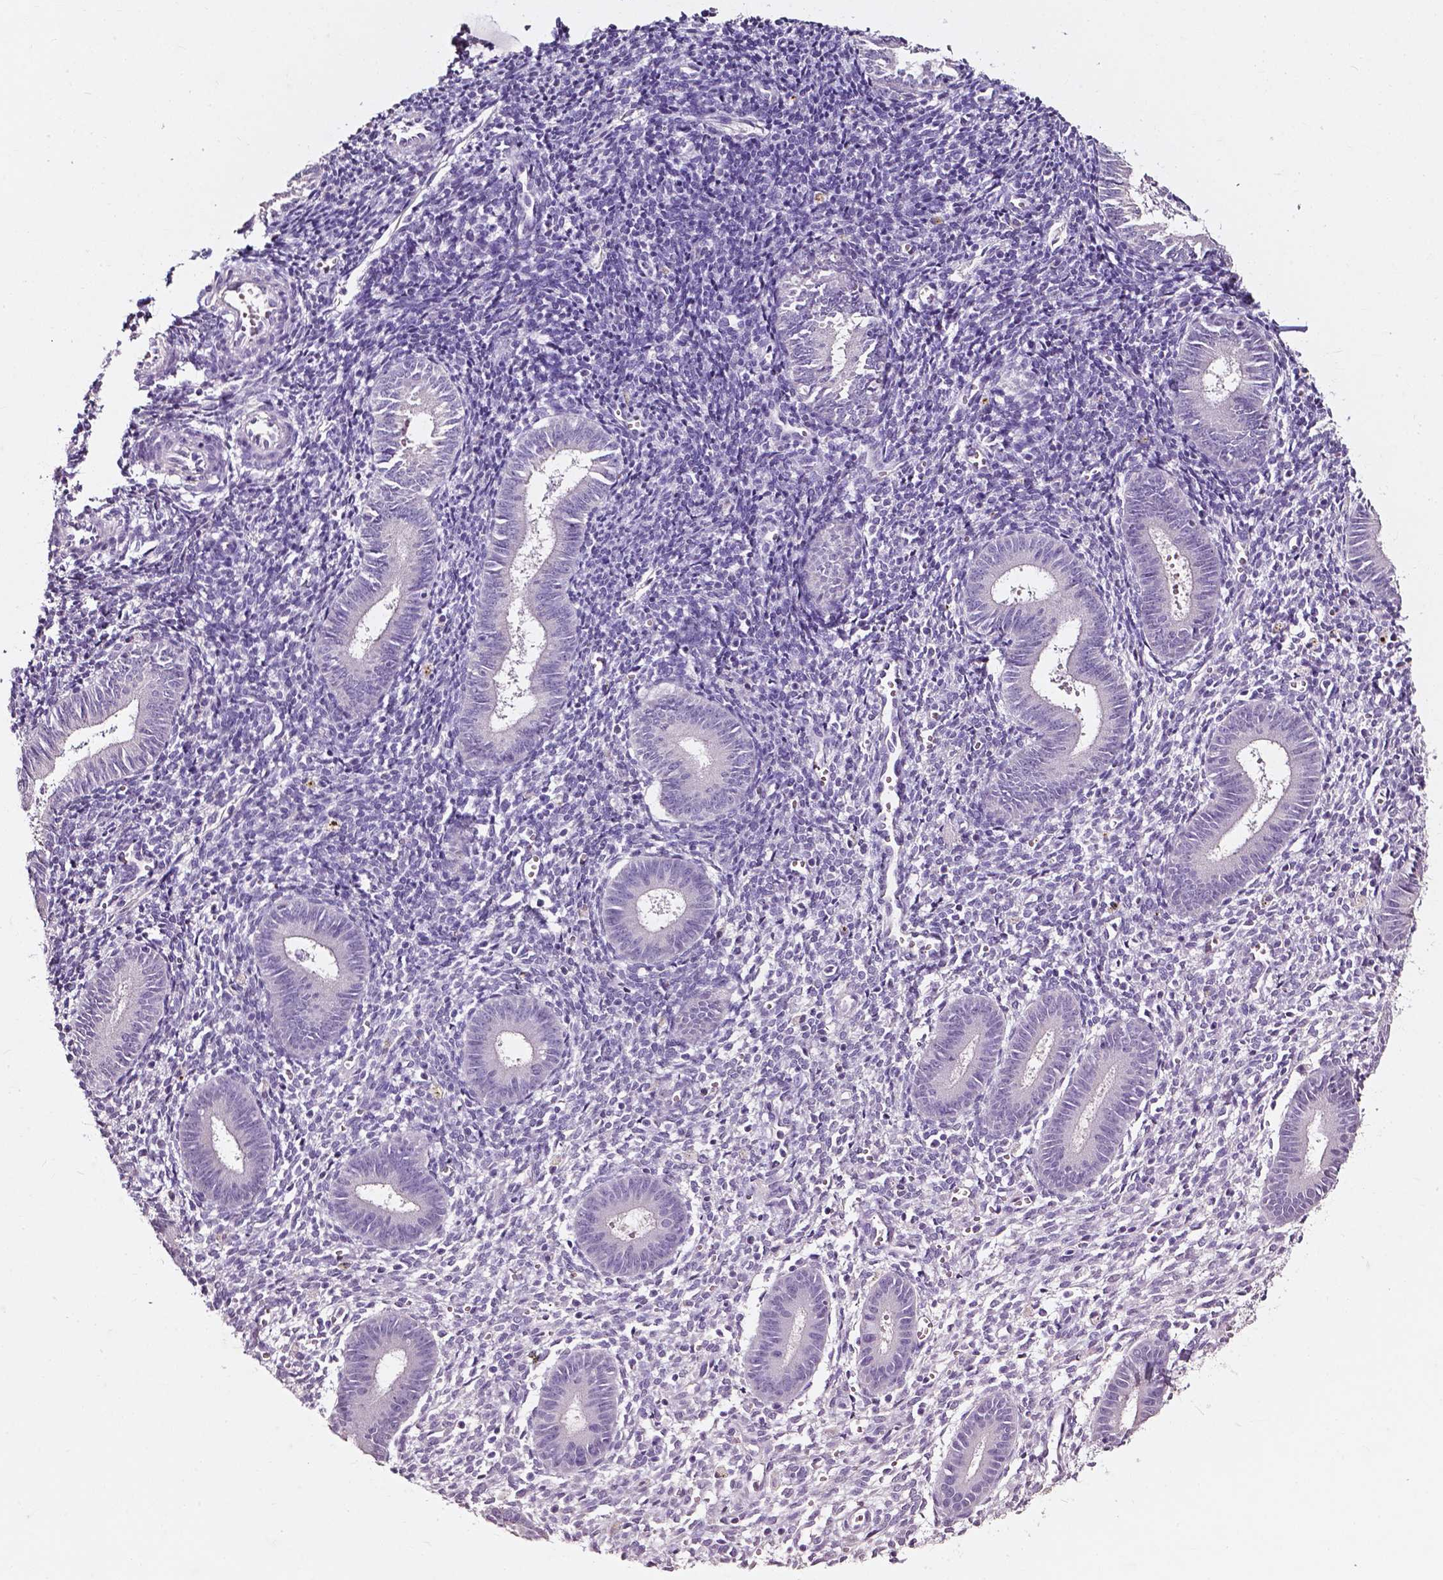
{"staining": {"intensity": "negative", "quantity": "none", "location": "none"}, "tissue": "endometrium", "cell_type": "Cells in endometrial stroma", "image_type": "normal", "snomed": [{"axis": "morphology", "description": "Normal tissue, NOS"}, {"axis": "topography", "description": "Endometrium"}], "caption": "This is a photomicrograph of immunohistochemistry staining of unremarkable endometrium, which shows no positivity in cells in endometrial stroma. (DAB IHC visualized using brightfield microscopy, high magnification).", "gene": "AKR1B10", "patient": {"sex": "female", "age": 25}}